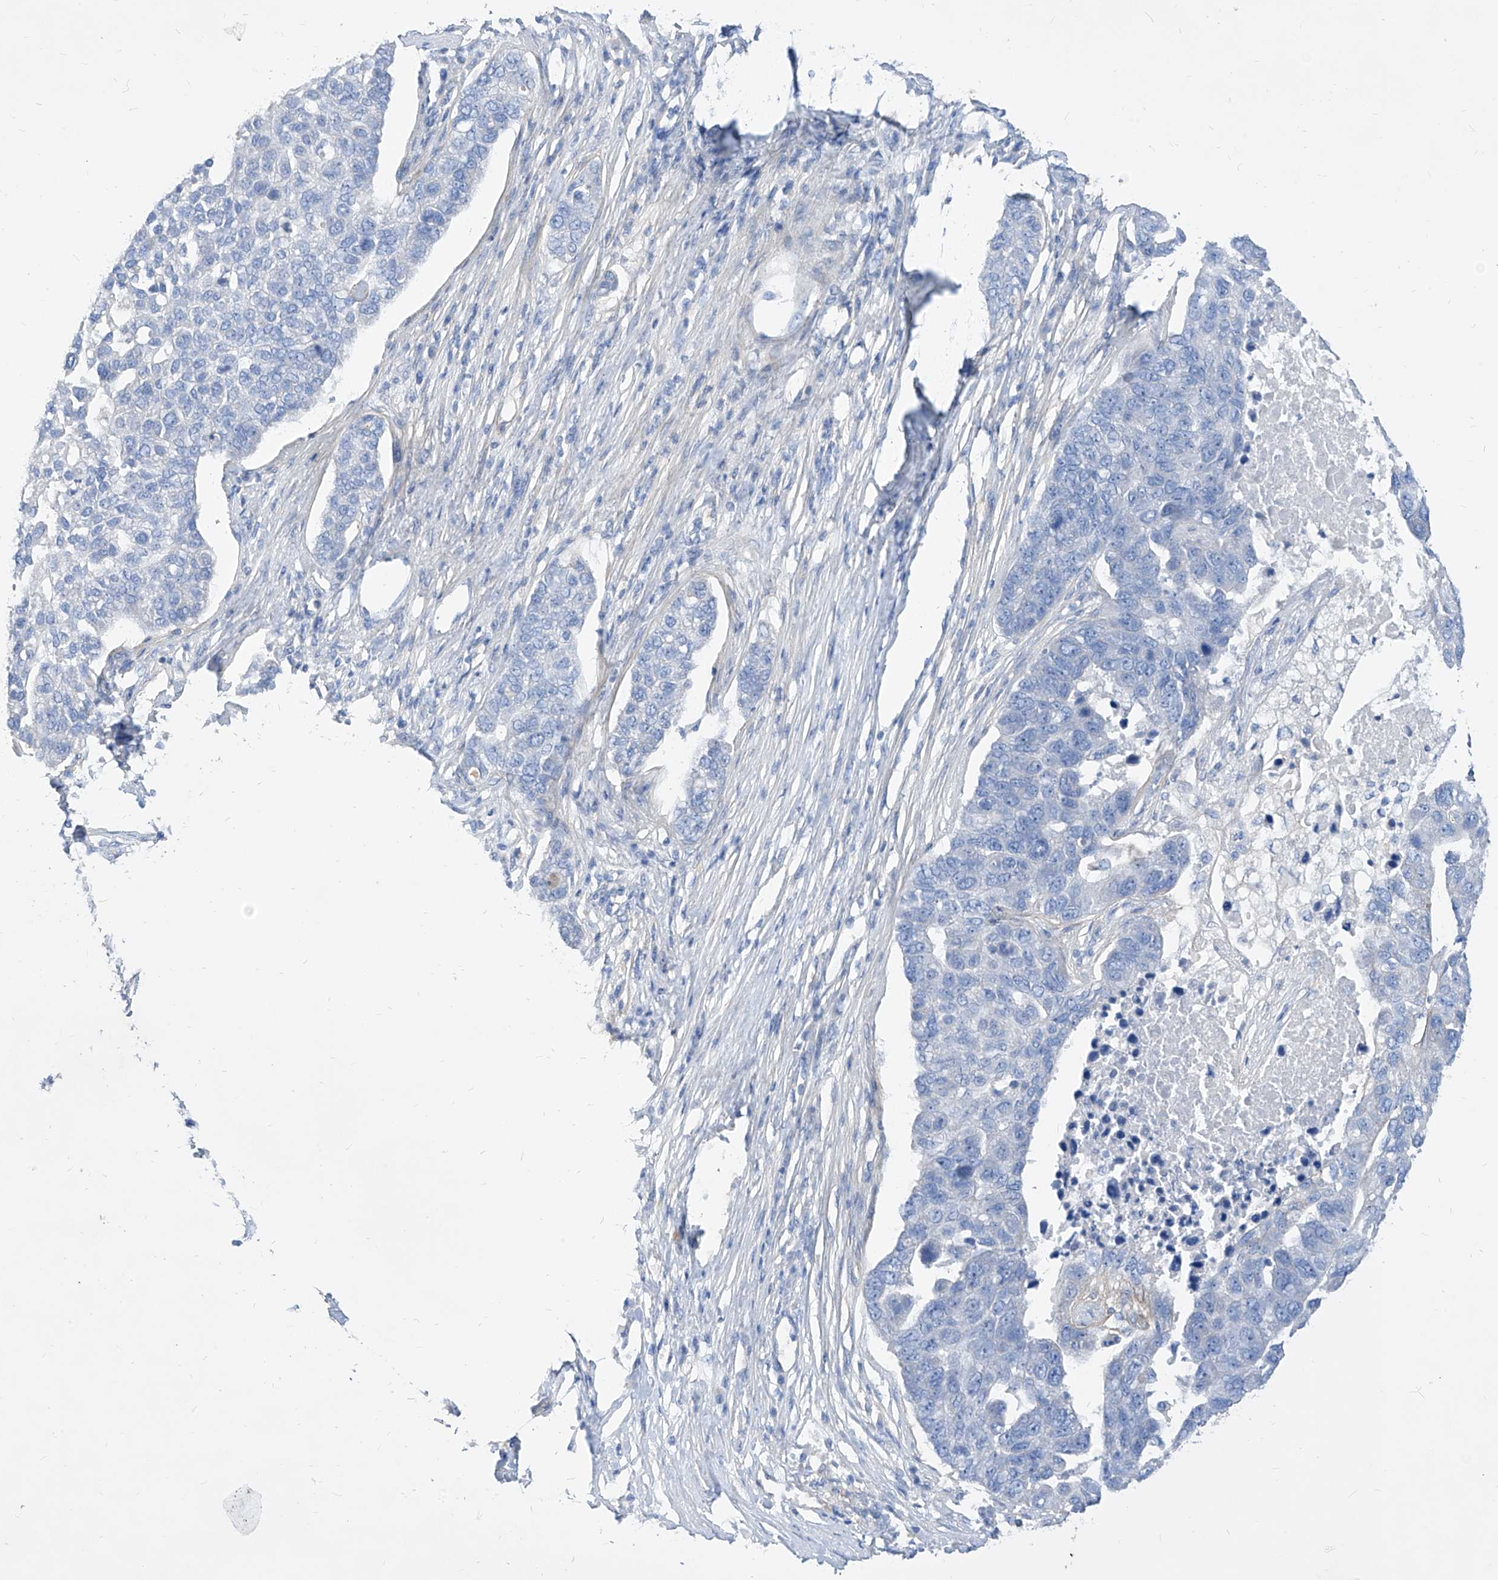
{"staining": {"intensity": "negative", "quantity": "none", "location": "none"}, "tissue": "pancreatic cancer", "cell_type": "Tumor cells", "image_type": "cancer", "snomed": [{"axis": "morphology", "description": "Adenocarcinoma, NOS"}, {"axis": "topography", "description": "Pancreas"}], "caption": "Protein analysis of pancreatic cancer (adenocarcinoma) exhibits no significant expression in tumor cells. (Stains: DAB immunohistochemistry (IHC) with hematoxylin counter stain, Microscopy: brightfield microscopy at high magnification).", "gene": "SCGB2A1", "patient": {"sex": "female", "age": 61}}